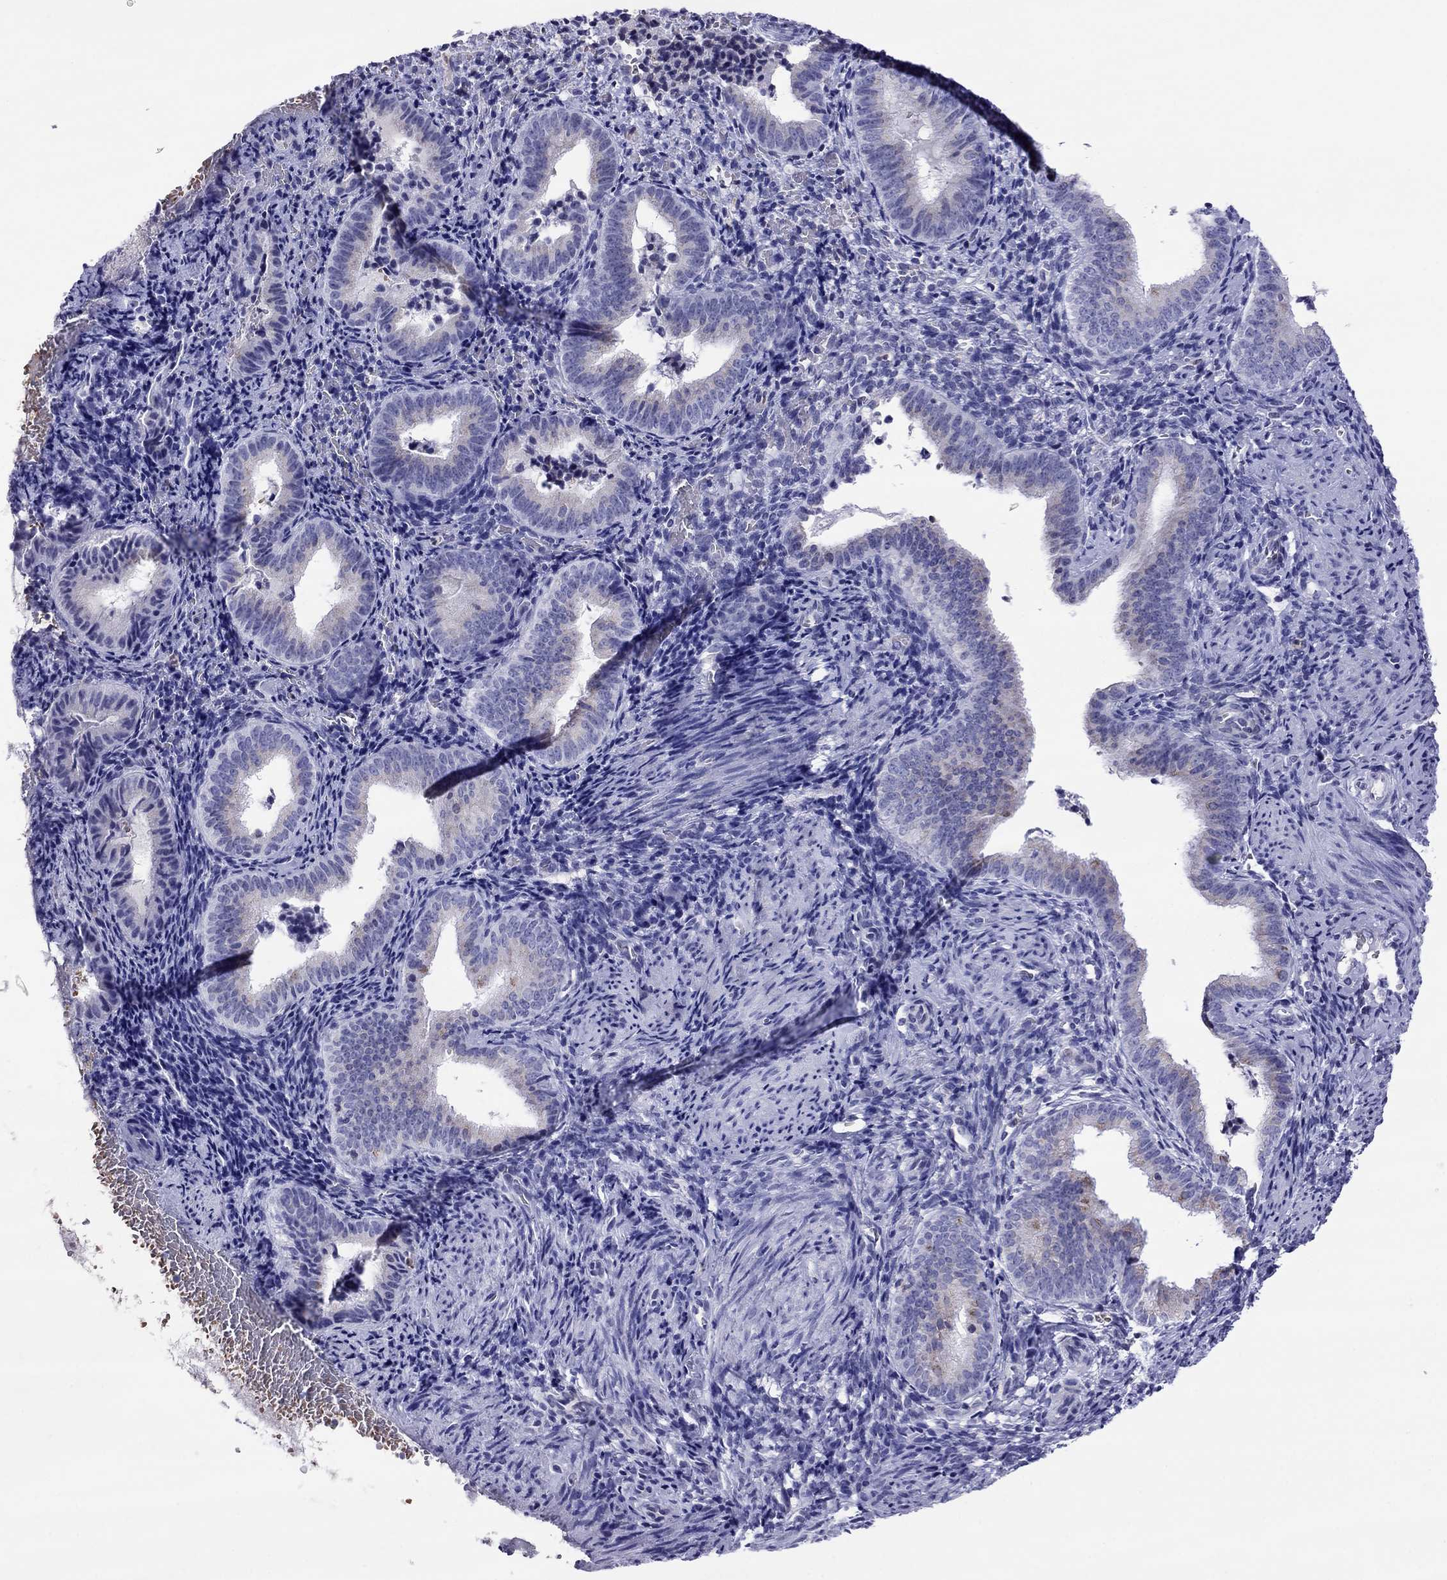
{"staining": {"intensity": "negative", "quantity": "none", "location": "none"}, "tissue": "endometrium", "cell_type": "Cells in endometrial stroma", "image_type": "normal", "snomed": [{"axis": "morphology", "description": "Normal tissue, NOS"}, {"axis": "topography", "description": "Endometrium"}], "caption": "Immunohistochemistry histopathology image of benign endometrium: endometrium stained with DAB reveals no significant protein positivity in cells in endometrial stroma. (DAB immunohistochemistry (IHC) visualized using brightfield microscopy, high magnification).", "gene": "SCG2", "patient": {"sex": "female", "age": 42}}